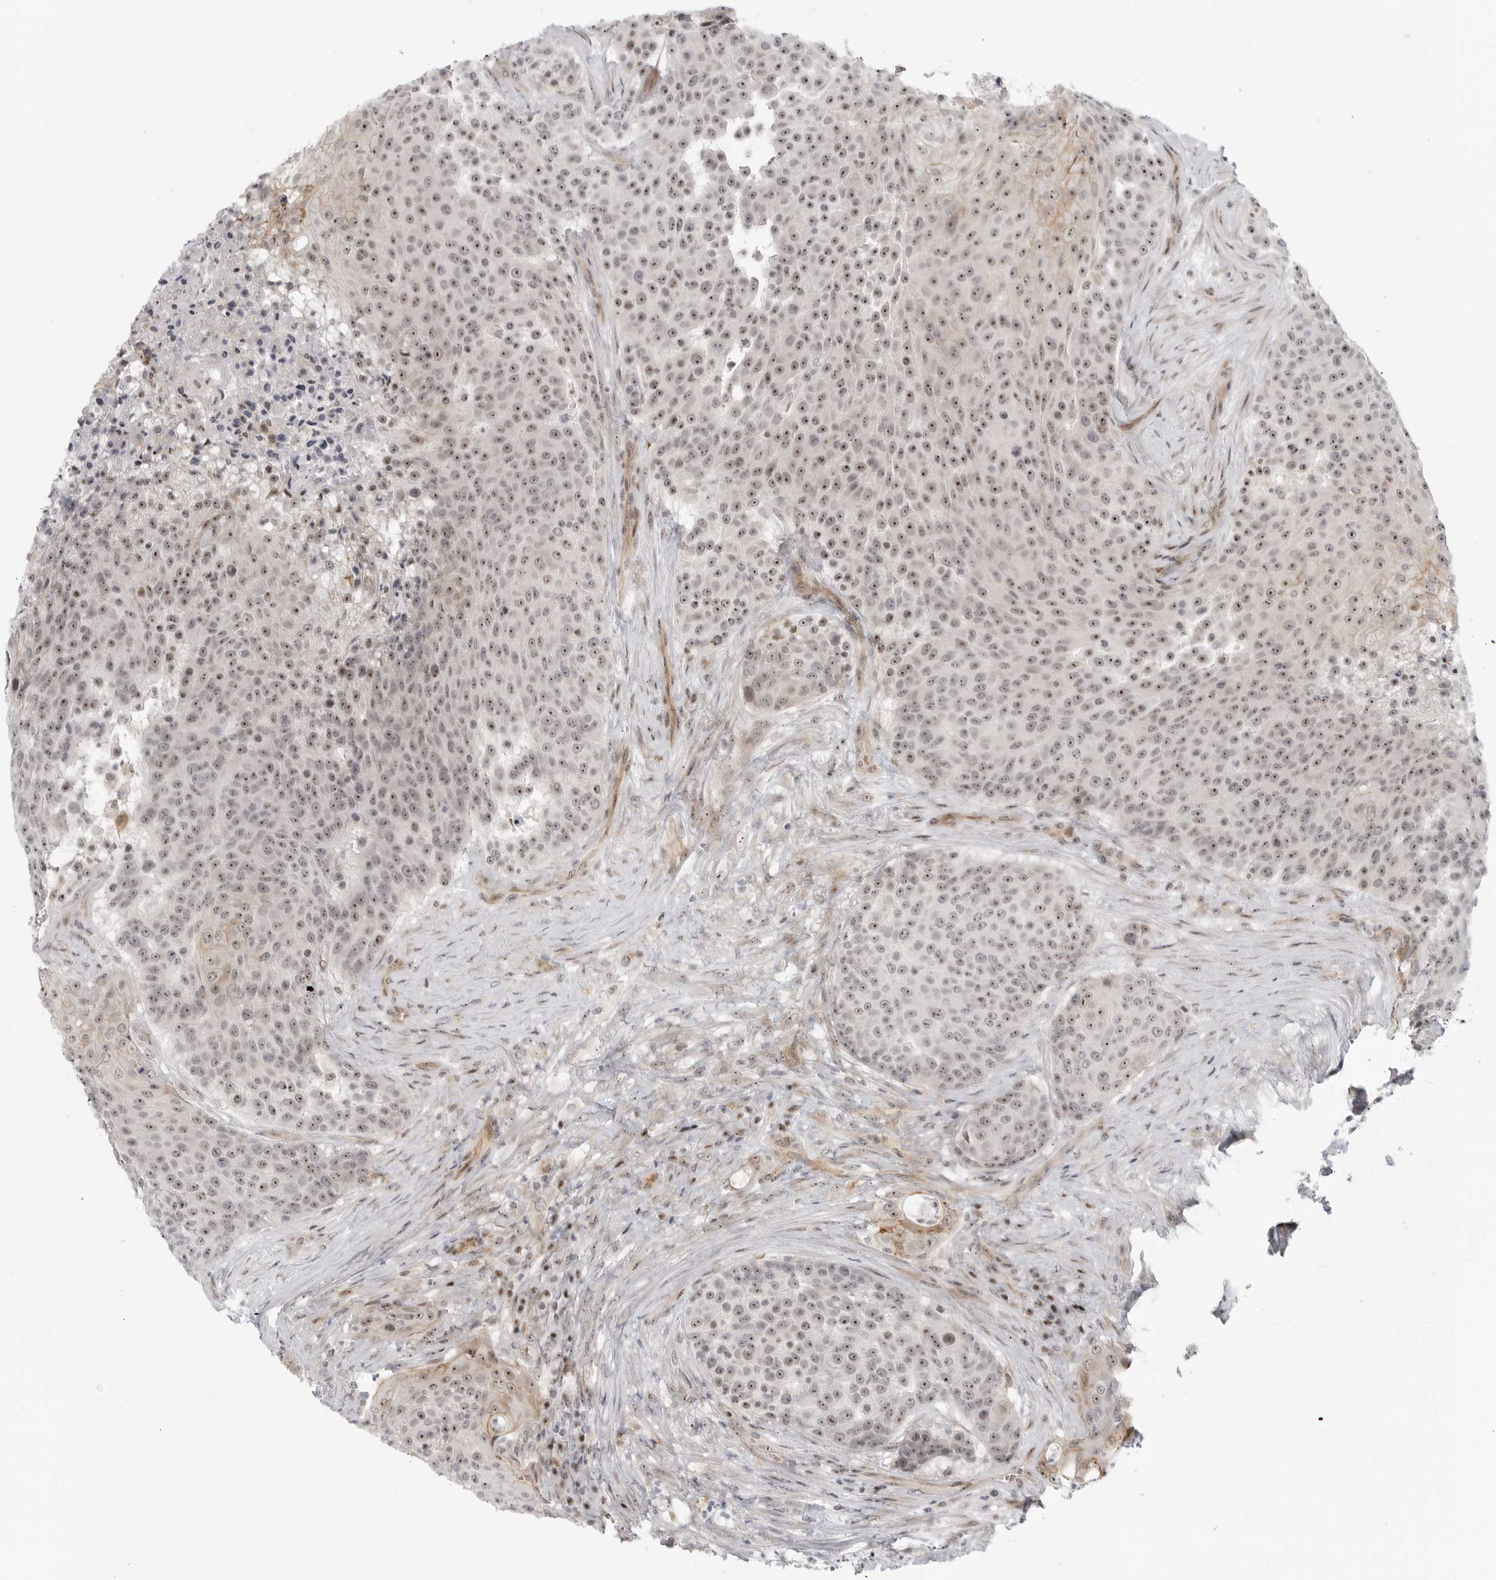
{"staining": {"intensity": "moderate", "quantity": ">75%", "location": "cytoplasmic/membranous,nuclear"}, "tissue": "urothelial cancer", "cell_type": "Tumor cells", "image_type": "cancer", "snomed": [{"axis": "morphology", "description": "Urothelial carcinoma, High grade"}, {"axis": "topography", "description": "Urinary bladder"}], "caption": "An image of urothelial carcinoma (high-grade) stained for a protein exhibits moderate cytoplasmic/membranous and nuclear brown staining in tumor cells.", "gene": "CEP295NL", "patient": {"sex": "female", "age": 63}}